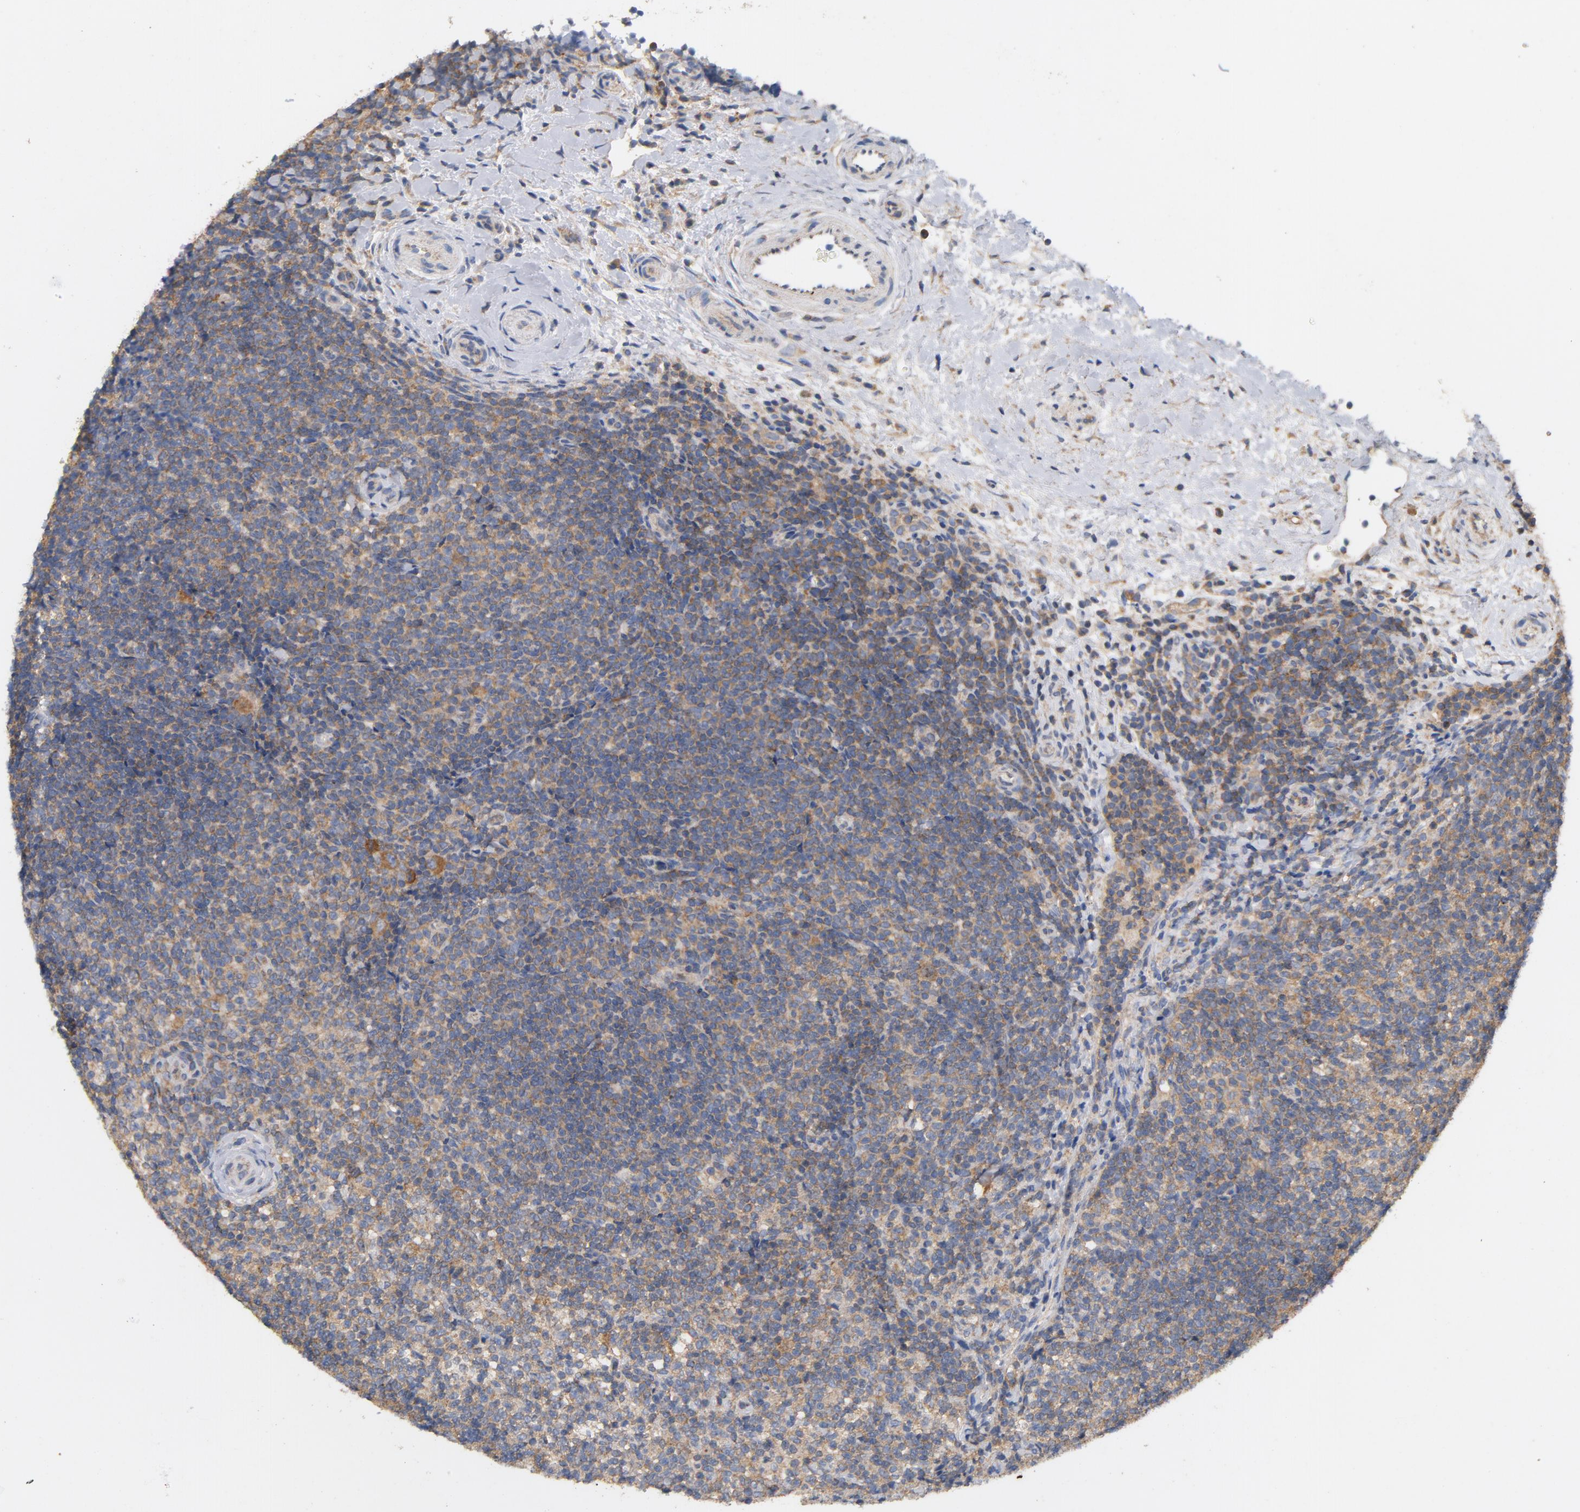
{"staining": {"intensity": "weak", "quantity": ">75%", "location": "cytoplasmic/membranous"}, "tissue": "lymphoma", "cell_type": "Tumor cells", "image_type": "cancer", "snomed": [{"axis": "morphology", "description": "Malignant lymphoma, non-Hodgkin's type, Low grade"}, {"axis": "topography", "description": "Lymph node"}], "caption": "Protein staining exhibits weak cytoplasmic/membranous expression in about >75% of tumor cells in malignant lymphoma, non-Hodgkin's type (low-grade).", "gene": "DDX6", "patient": {"sex": "female", "age": 76}}